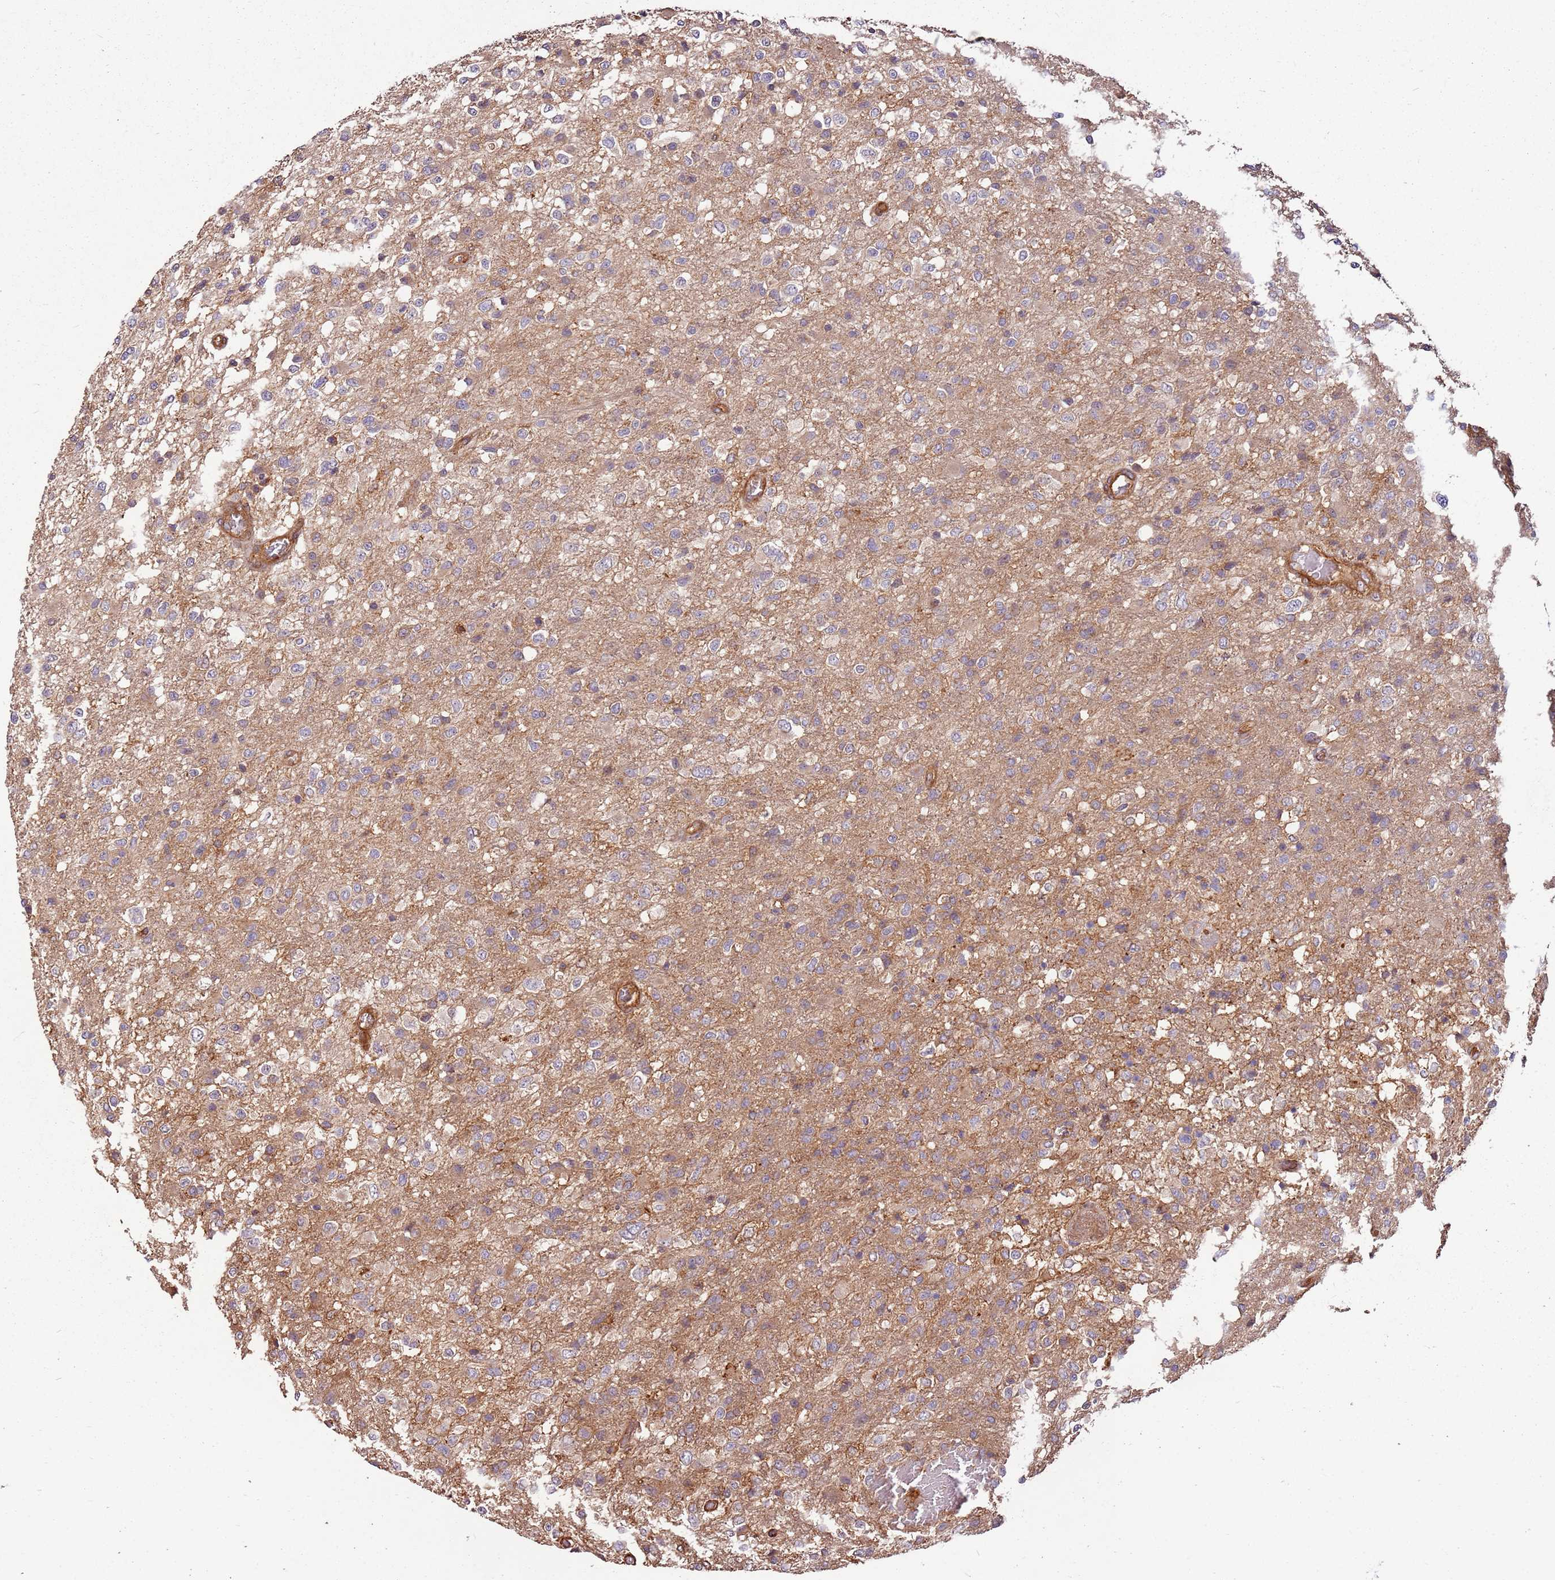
{"staining": {"intensity": "weak", "quantity": "25%-75%", "location": "cytoplasmic/membranous"}, "tissue": "glioma", "cell_type": "Tumor cells", "image_type": "cancer", "snomed": [{"axis": "morphology", "description": "Glioma, malignant, High grade"}, {"axis": "topography", "description": "Brain"}], "caption": "Brown immunohistochemical staining in glioma displays weak cytoplasmic/membranous staining in approximately 25%-75% of tumor cells. Using DAB (brown) and hematoxylin (blue) stains, captured at high magnification using brightfield microscopy.", "gene": "ACVR2A", "patient": {"sex": "female", "age": 74}}